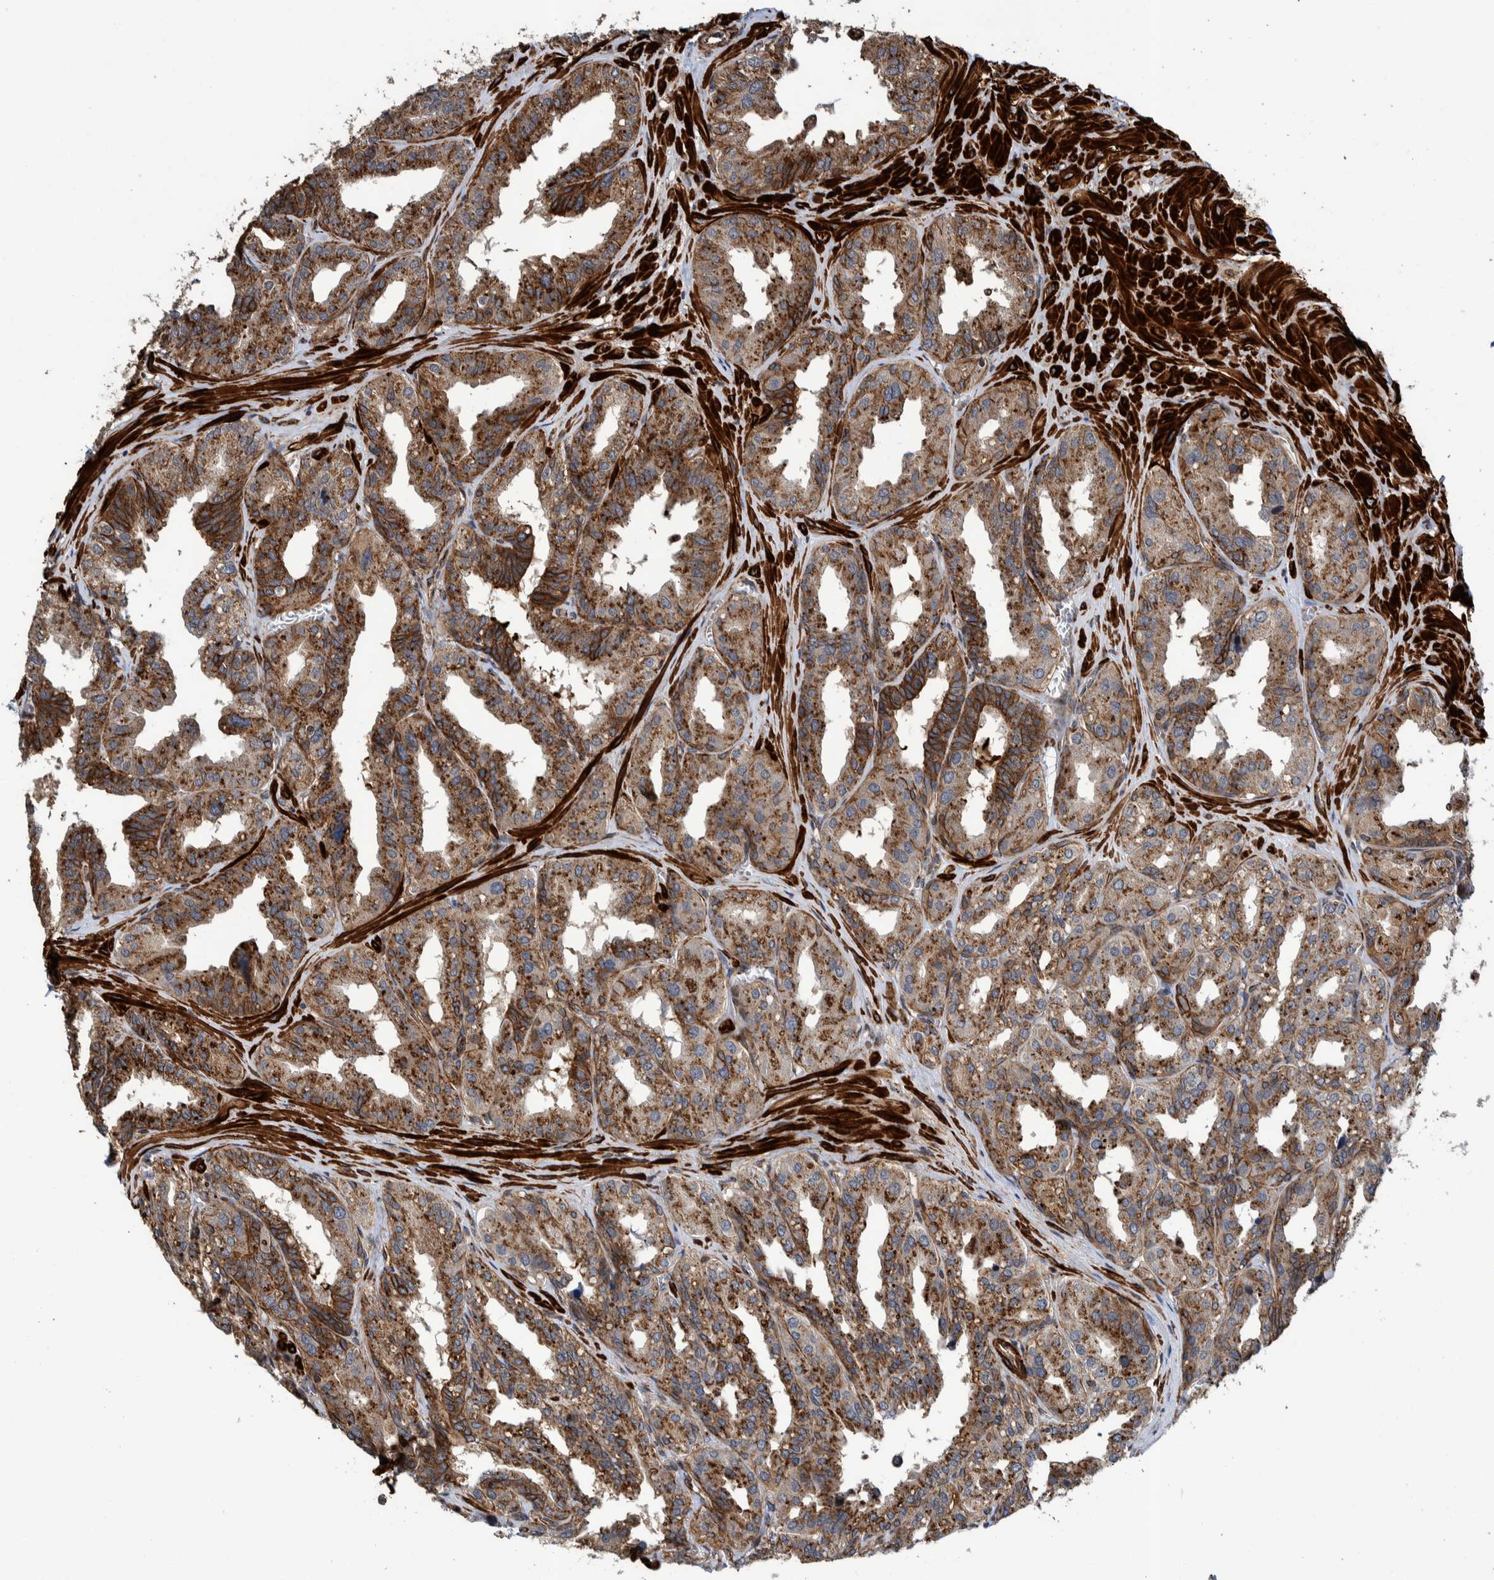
{"staining": {"intensity": "moderate", "quantity": ">75%", "location": "cytoplasmic/membranous"}, "tissue": "seminal vesicle", "cell_type": "Glandular cells", "image_type": "normal", "snomed": [{"axis": "morphology", "description": "Normal tissue, NOS"}, {"axis": "topography", "description": "Prostate"}, {"axis": "topography", "description": "Seminal veicle"}], "caption": "High-power microscopy captured an IHC image of unremarkable seminal vesicle, revealing moderate cytoplasmic/membranous staining in about >75% of glandular cells.", "gene": "CCDC57", "patient": {"sex": "male", "age": 51}}